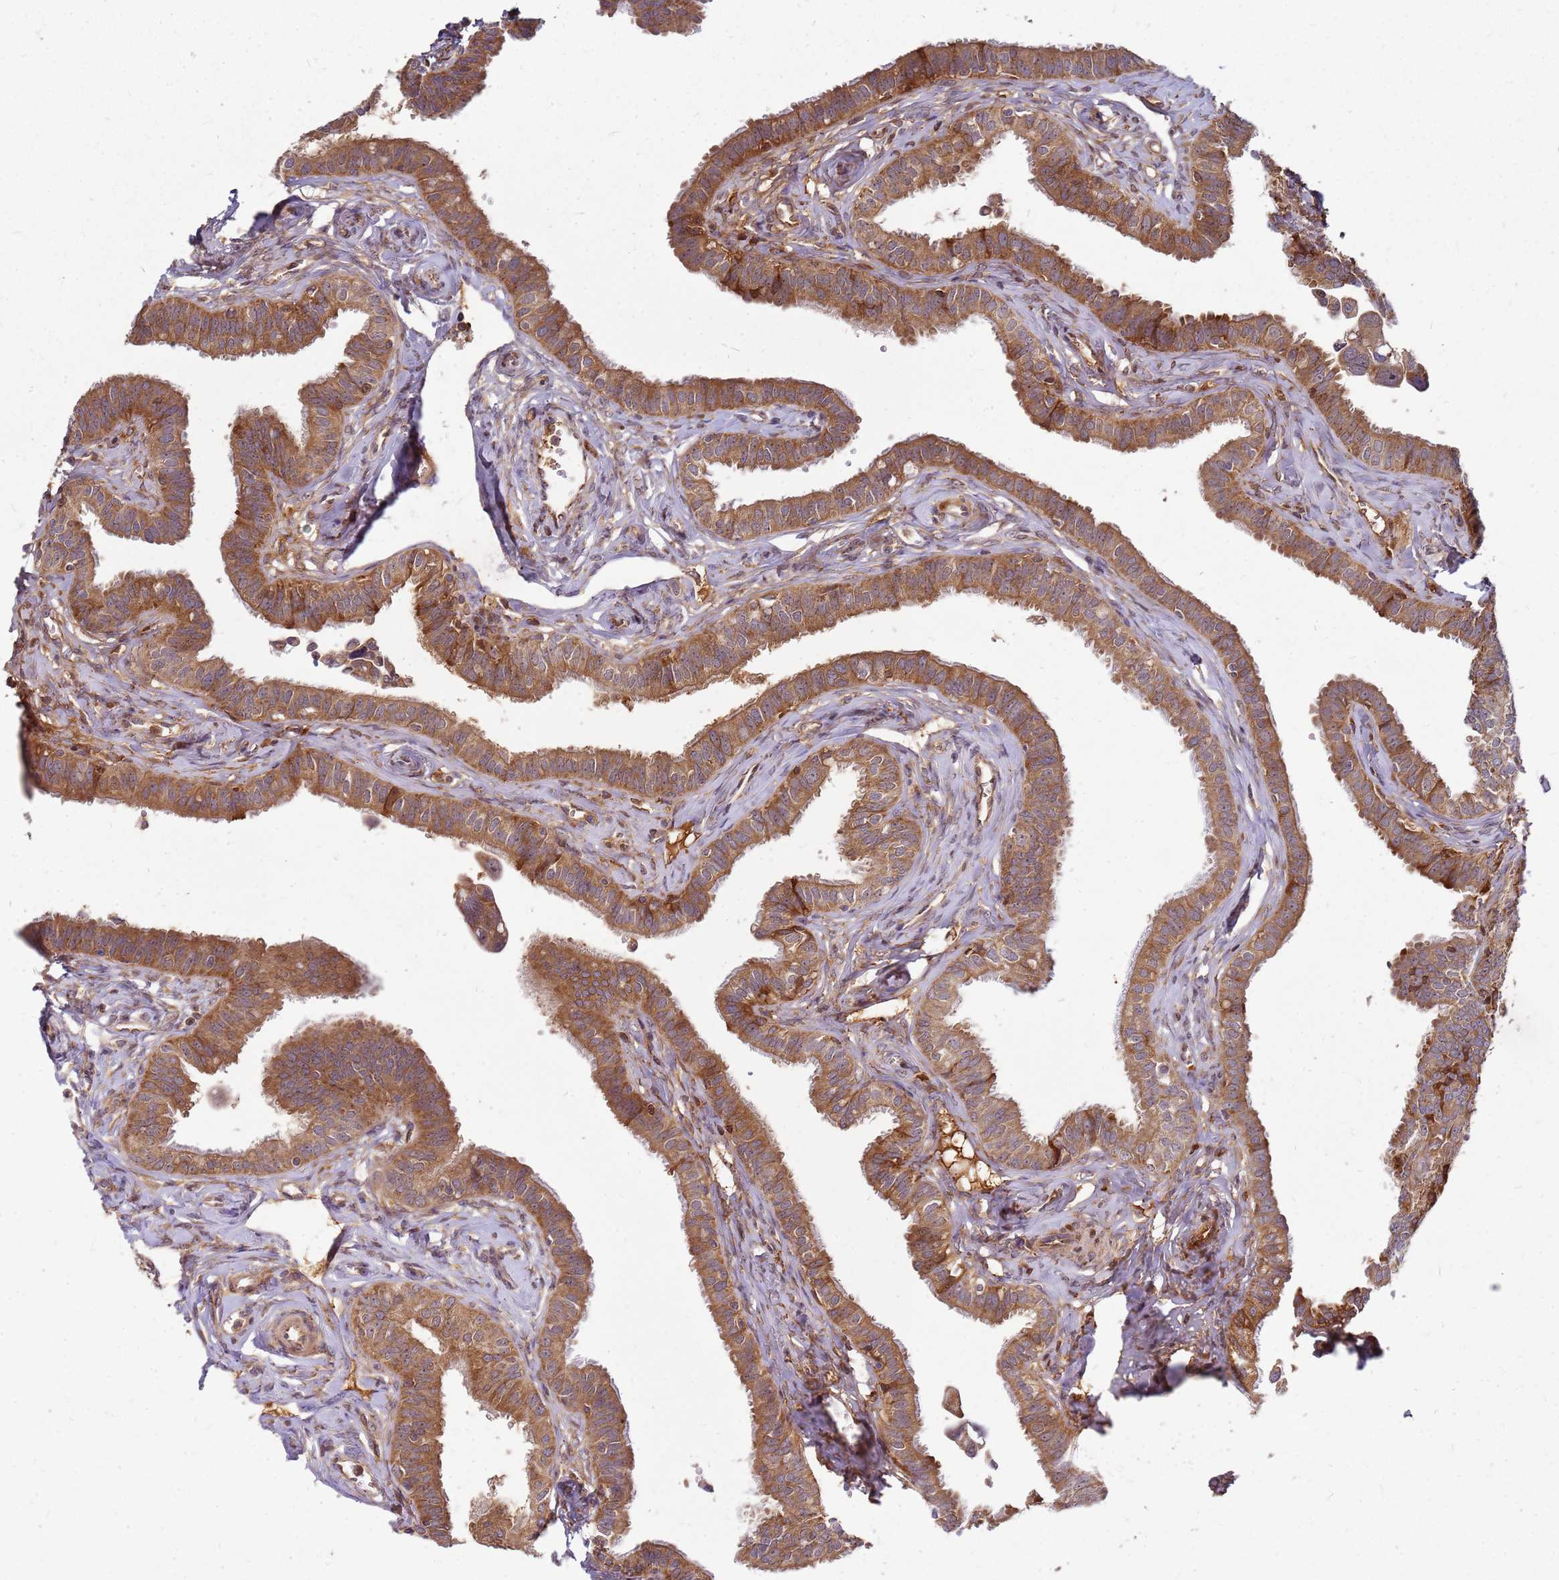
{"staining": {"intensity": "moderate", "quantity": ">75%", "location": "cytoplasmic/membranous"}, "tissue": "fallopian tube", "cell_type": "Glandular cells", "image_type": "normal", "snomed": [{"axis": "morphology", "description": "Normal tissue, NOS"}, {"axis": "morphology", "description": "Carcinoma, NOS"}, {"axis": "topography", "description": "Fallopian tube"}, {"axis": "topography", "description": "Ovary"}], "caption": "A brown stain highlights moderate cytoplasmic/membranous staining of a protein in glandular cells of unremarkable fallopian tube. The staining was performed using DAB to visualize the protein expression in brown, while the nuclei were stained in blue with hematoxylin (Magnification: 20x).", "gene": "CCDC159", "patient": {"sex": "female", "age": 59}}